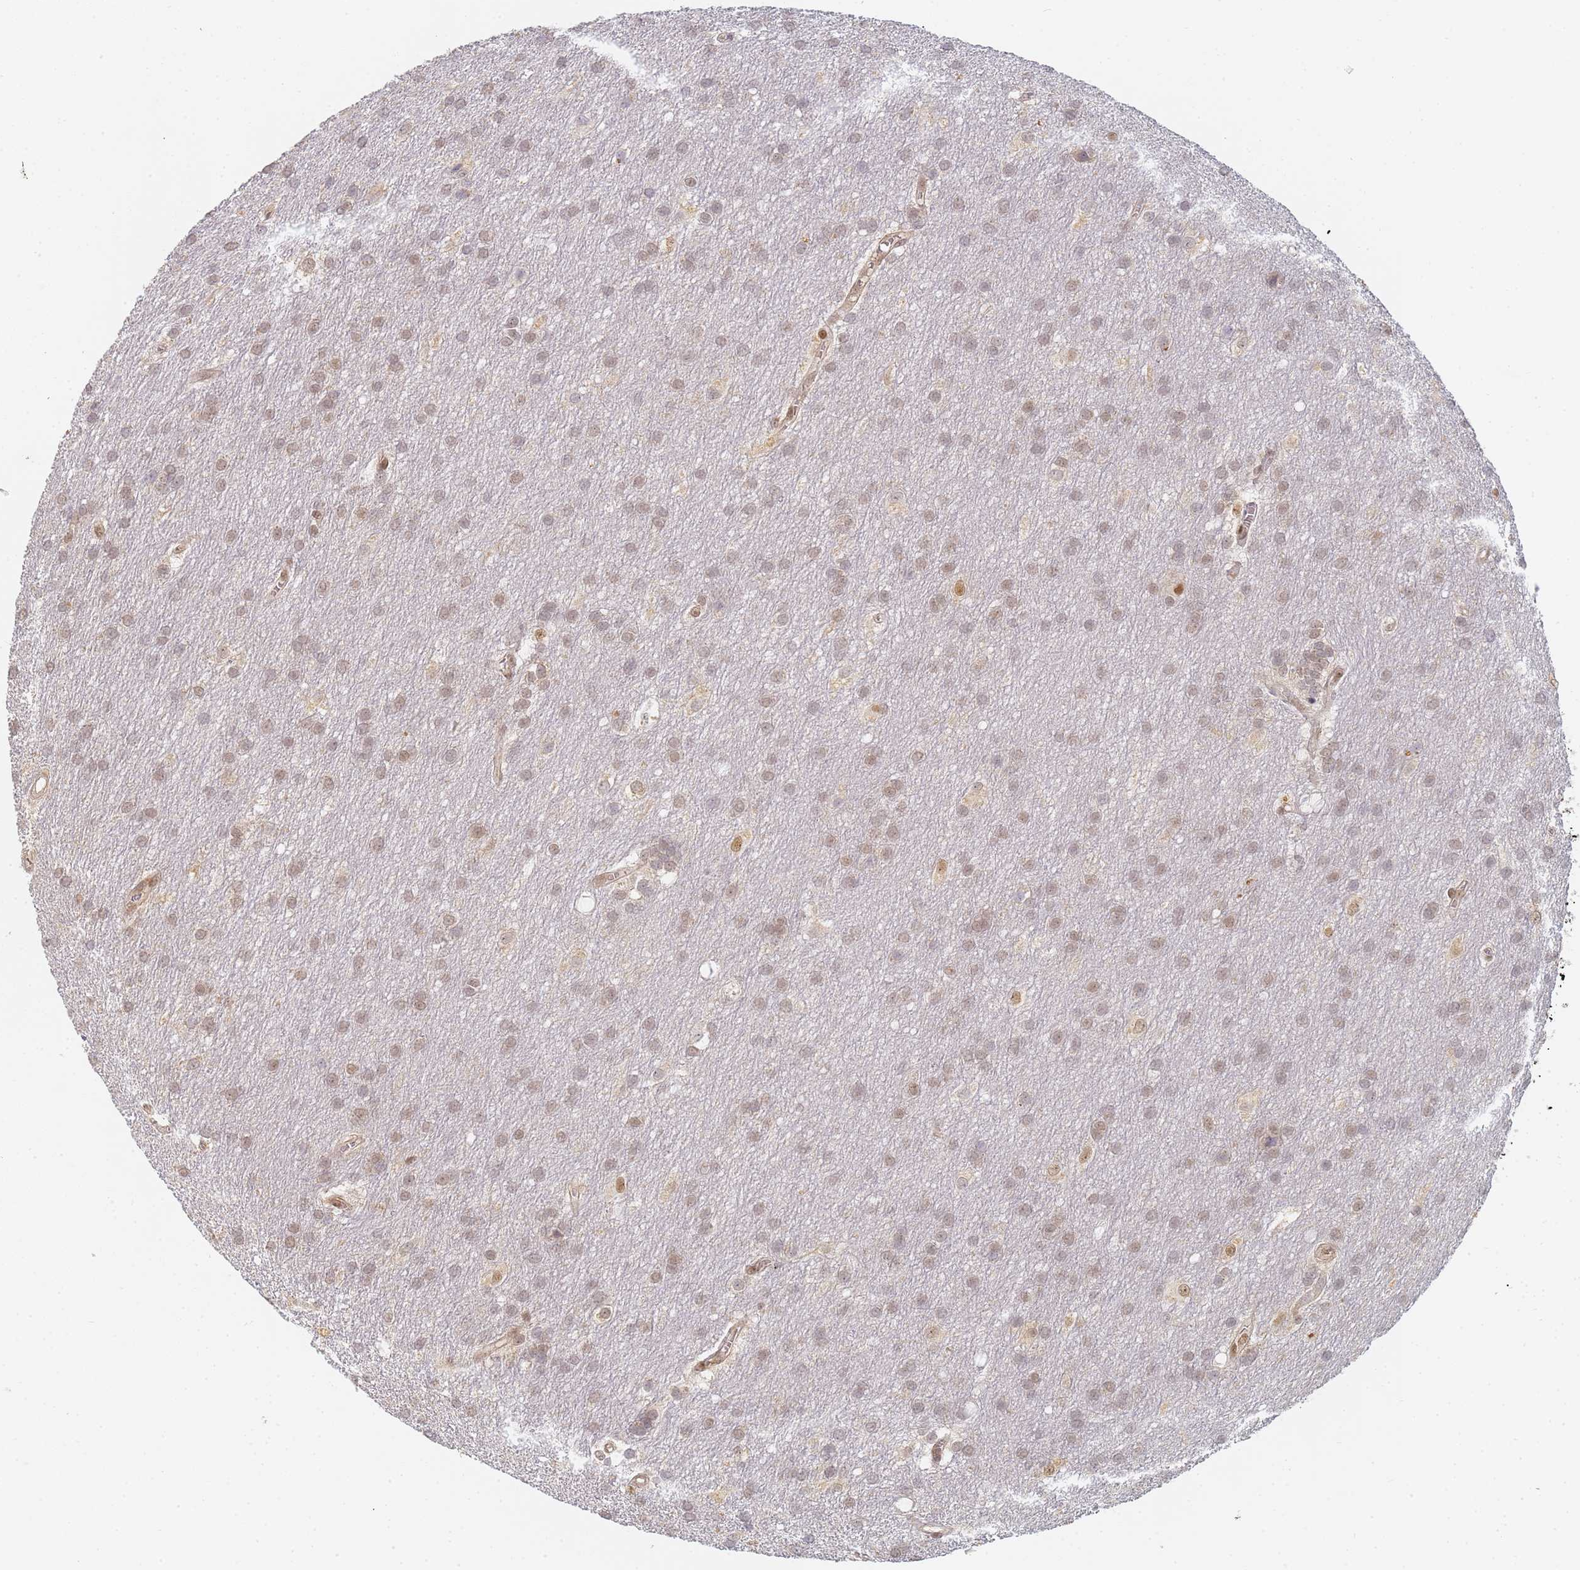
{"staining": {"intensity": "weak", "quantity": ">75%", "location": "nuclear"}, "tissue": "glioma", "cell_type": "Tumor cells", "image_type": "cancer", "snomed": [{"axis": "morphology", "description": "Glioma, malignant, Low grade"}, {"axis": "topography", "description": "Brain"}], "caption": "Immunohistochemical staining of human glioma demonstrates weak nuclear protein expression in approximately >75% of tumor cells.", "gene": "HMCES", "patient": {"sex": "male", "age": 66}}